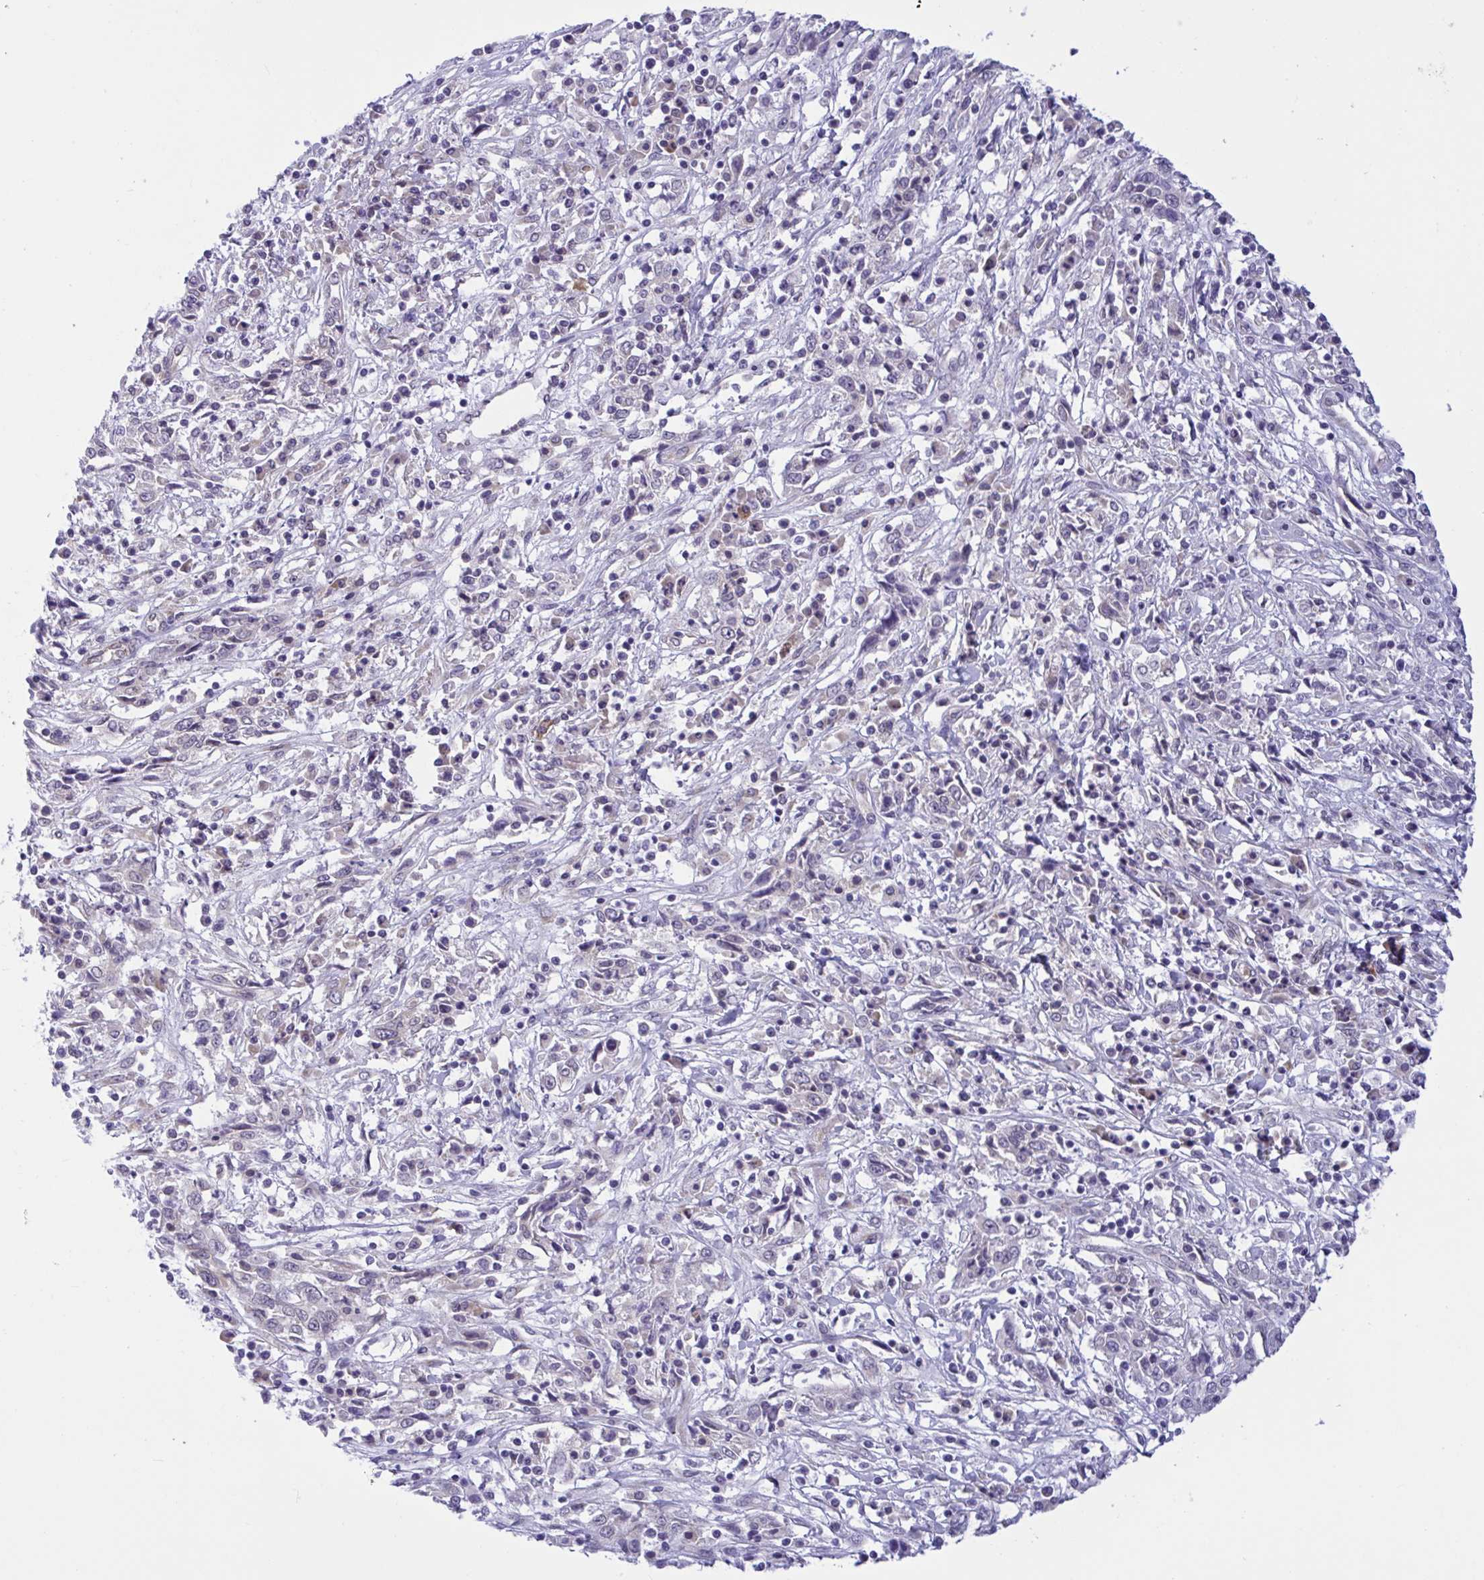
{"staining": {"intensity": "negative", "quantity": "none", "location": "none"}, "tissue": "cervical cancer", "cell_type": "Tumor cells", "image_type": "cancer", "snomed": [{"axis": "morphology", "description": "Adenocarcinoma, NOS"}, {"axis": "topography", "description": "Cervix"}], "caption": "Micrograph shows no protein expression in tumor cells of cervical cancer tissue. (DAB immunohistochemistry, high magnification).", "gene": "CAMLG", "patient": {"sex": "female", "age": 40}}